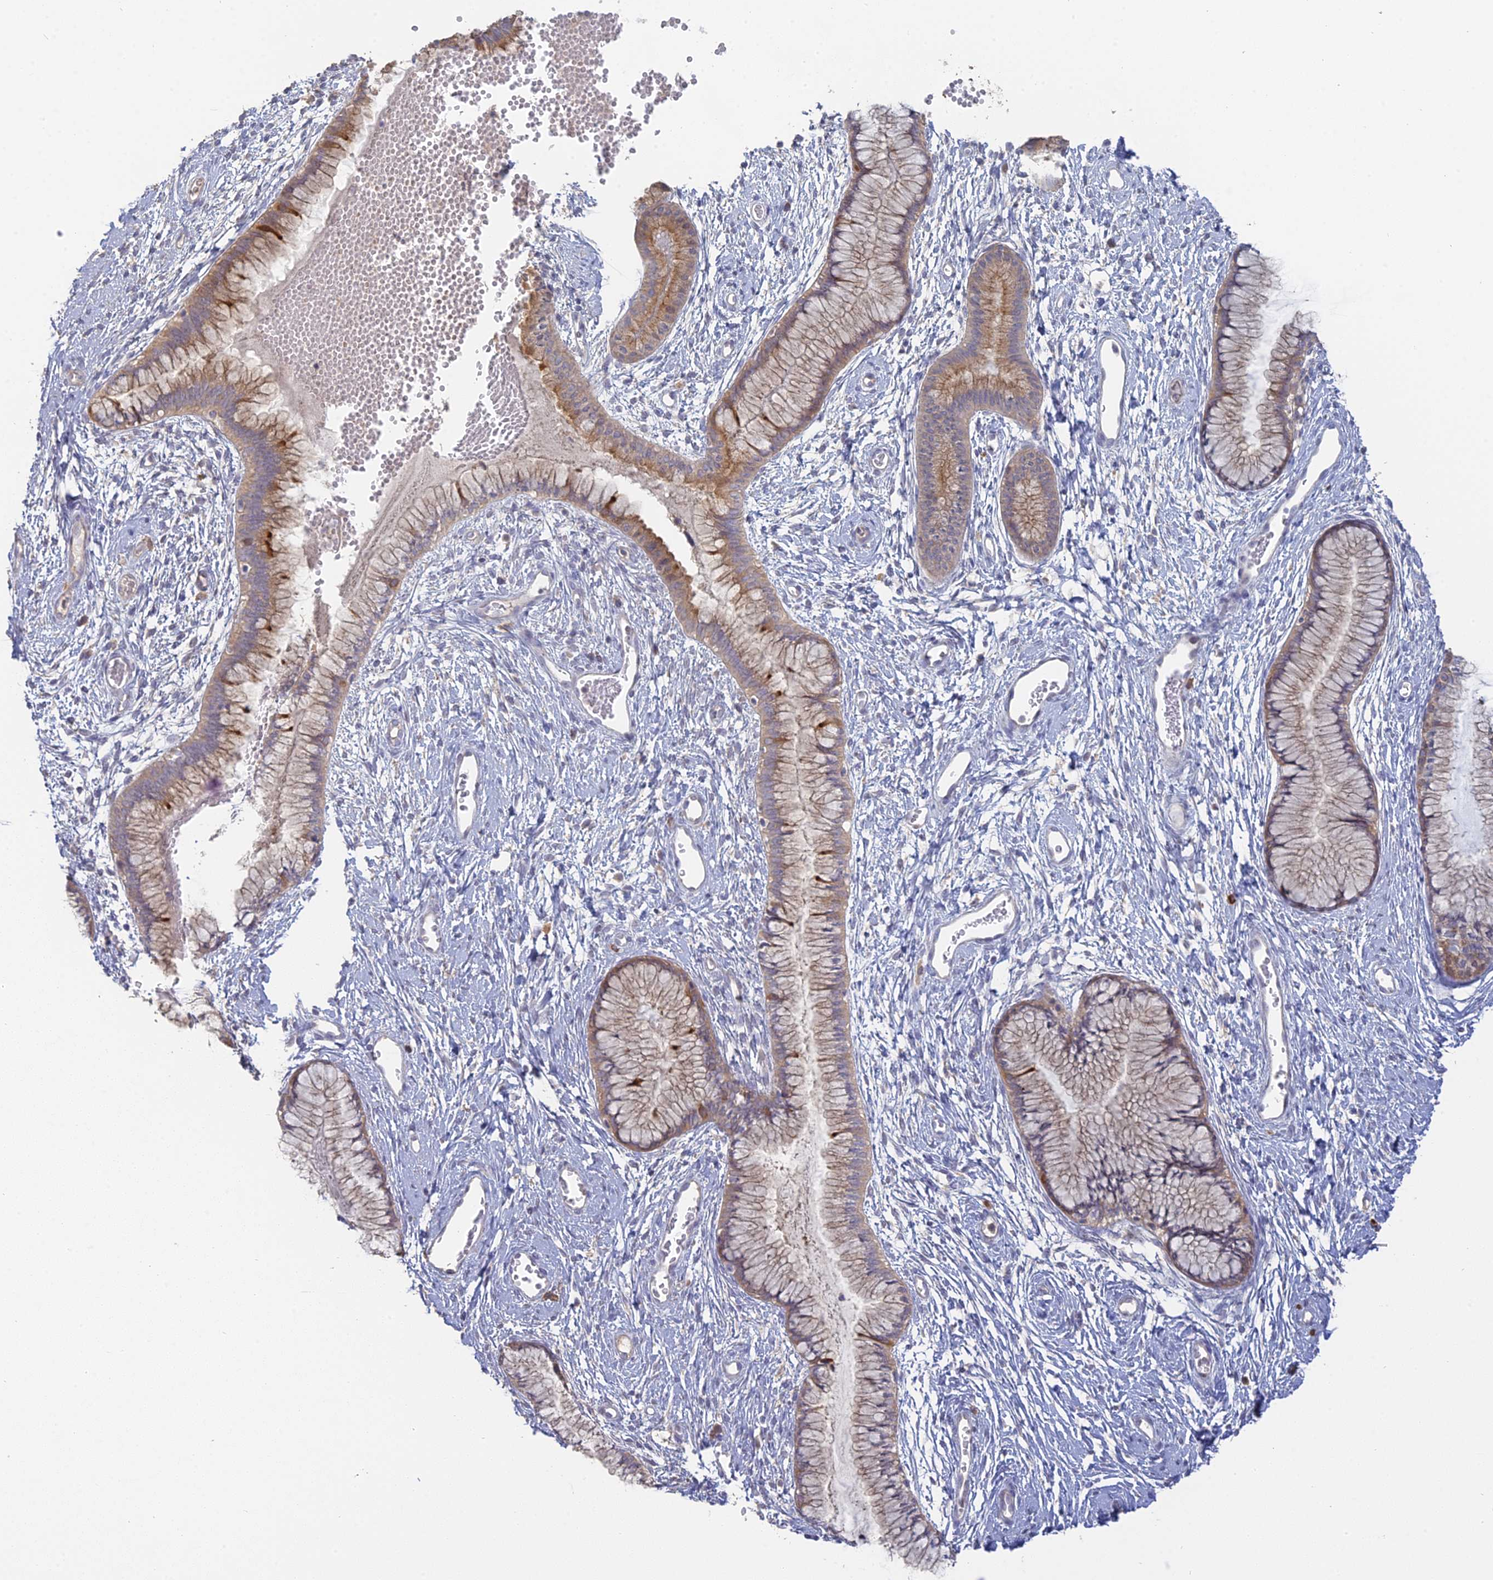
{"staining": {"intensity": "moderate", "quantity": ">75%", "location": "cytoplasmic/membranous"}, "tissue": "cervix", "cell_type": "Glandular cells", "image_type": "normal", "snomed": [{"axis": "morphology", "description": "Normal tissue, NOS"}, {"axis": "topography", "description": "Cervix"}], "caption": "A brown stain labels moderate cytoplasmic/membranous positivity of a protein in glandular cells of normal cervix. (Stains: DAB (3,3'-diaminobenzidine) in brown, nuclei in blue, Microscopy: brightfield microscopy at high magnification).", "gene": "SFT2D2", "patient": {"sex": "female", "age": 42}}